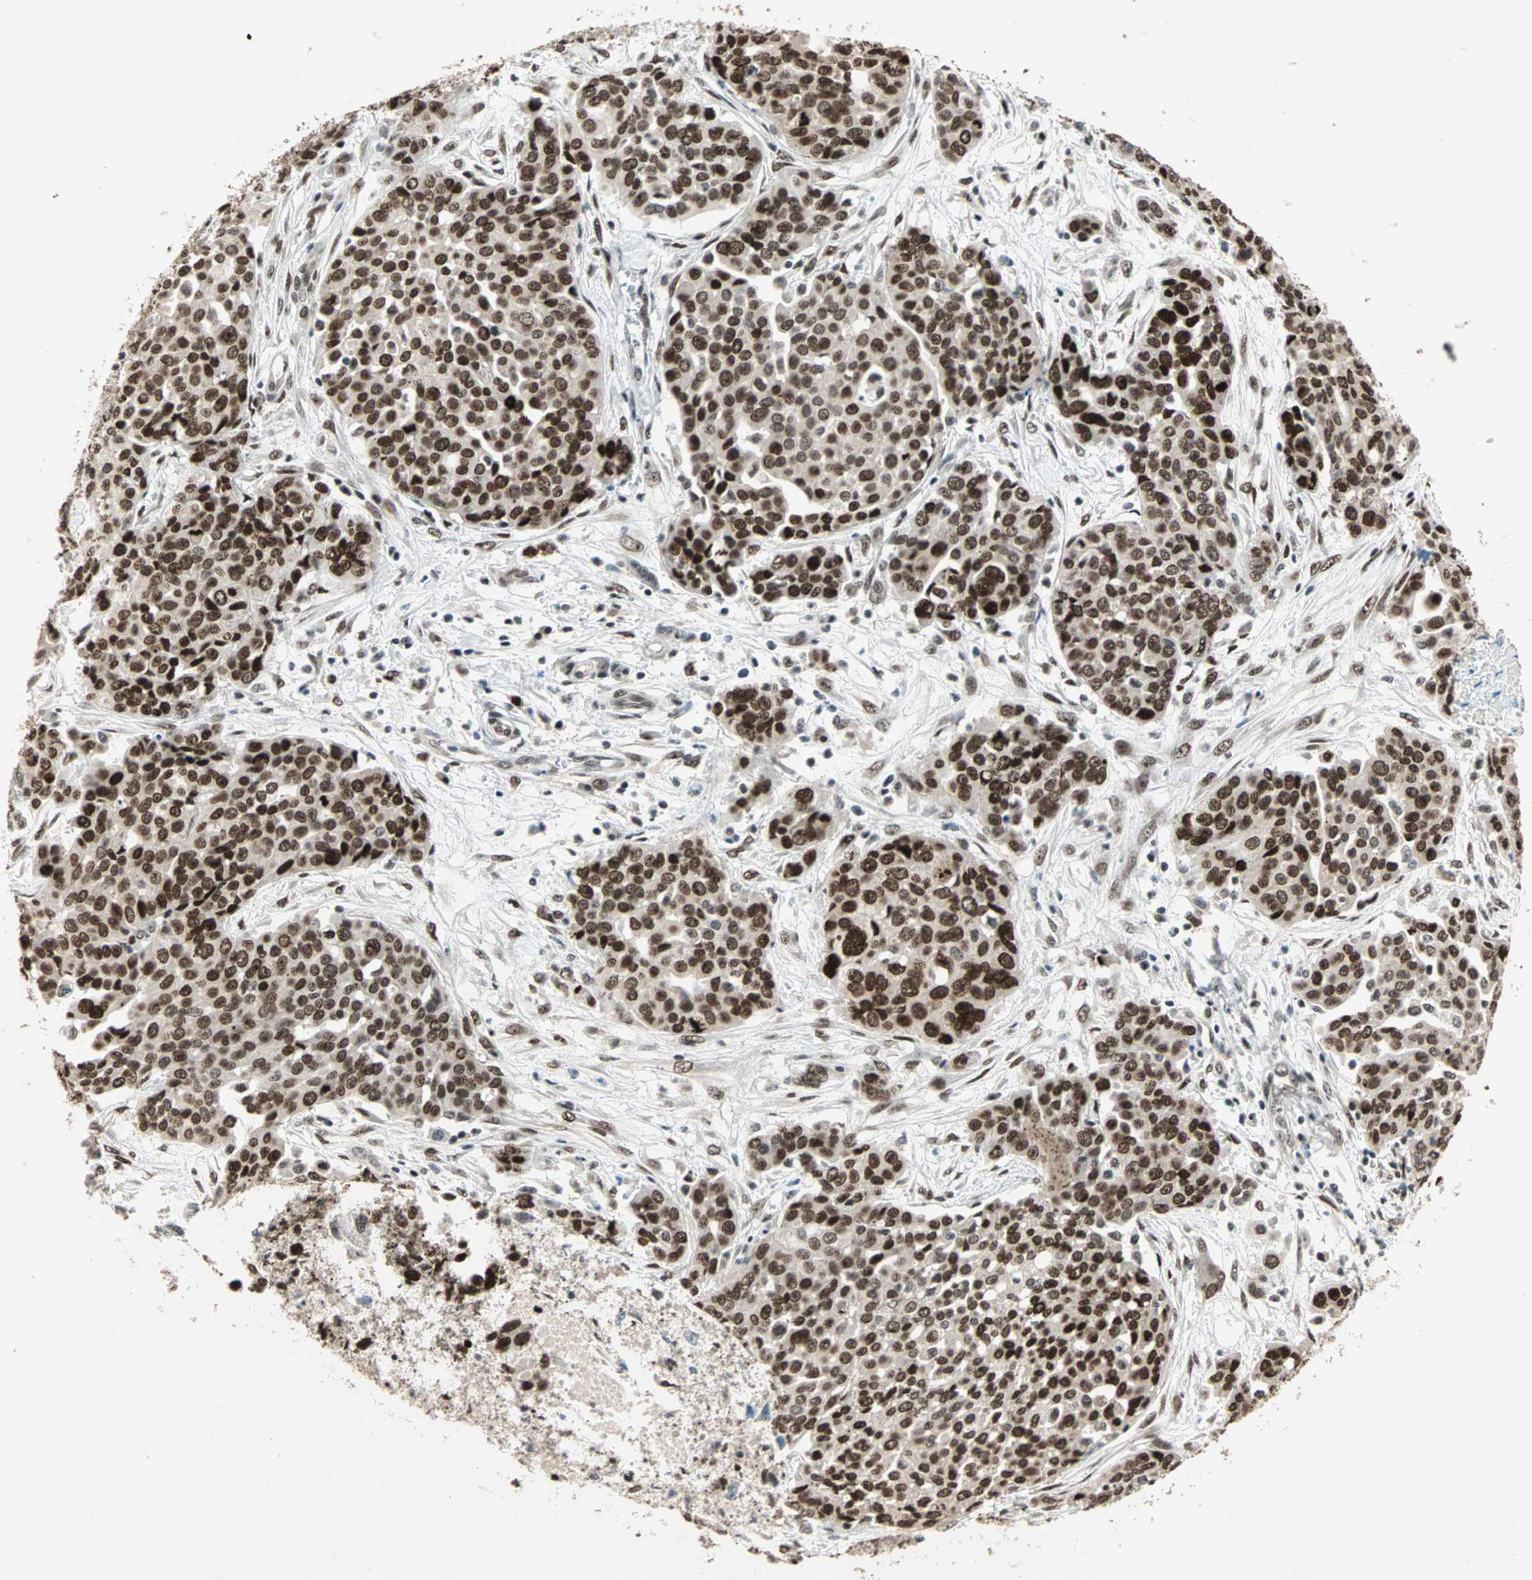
{"staining": {"intensity": "strong", "quantity": ">75%", "location": "nuclear"}, "tissue": "ovarian cancer", "cell_type": "Tumor cells", "image_type": "cancer", "snomed": [{"axis": "morphology", "description": "Cystadenocarcinoma, serous, NOS"}, {"axis": "topography", "description": "Soft tissue"}, {"axis": "topography", "description": "Ovary"}], "caption": "DAB (3,3'-diaminobenzidine) immunohistochemical staining of human ovarian cancer displays strong nuclear protein staining in approximately >75% of tumor cells.", "gene": "MDC1", "patient": {"sex": "female", "age": 57}}